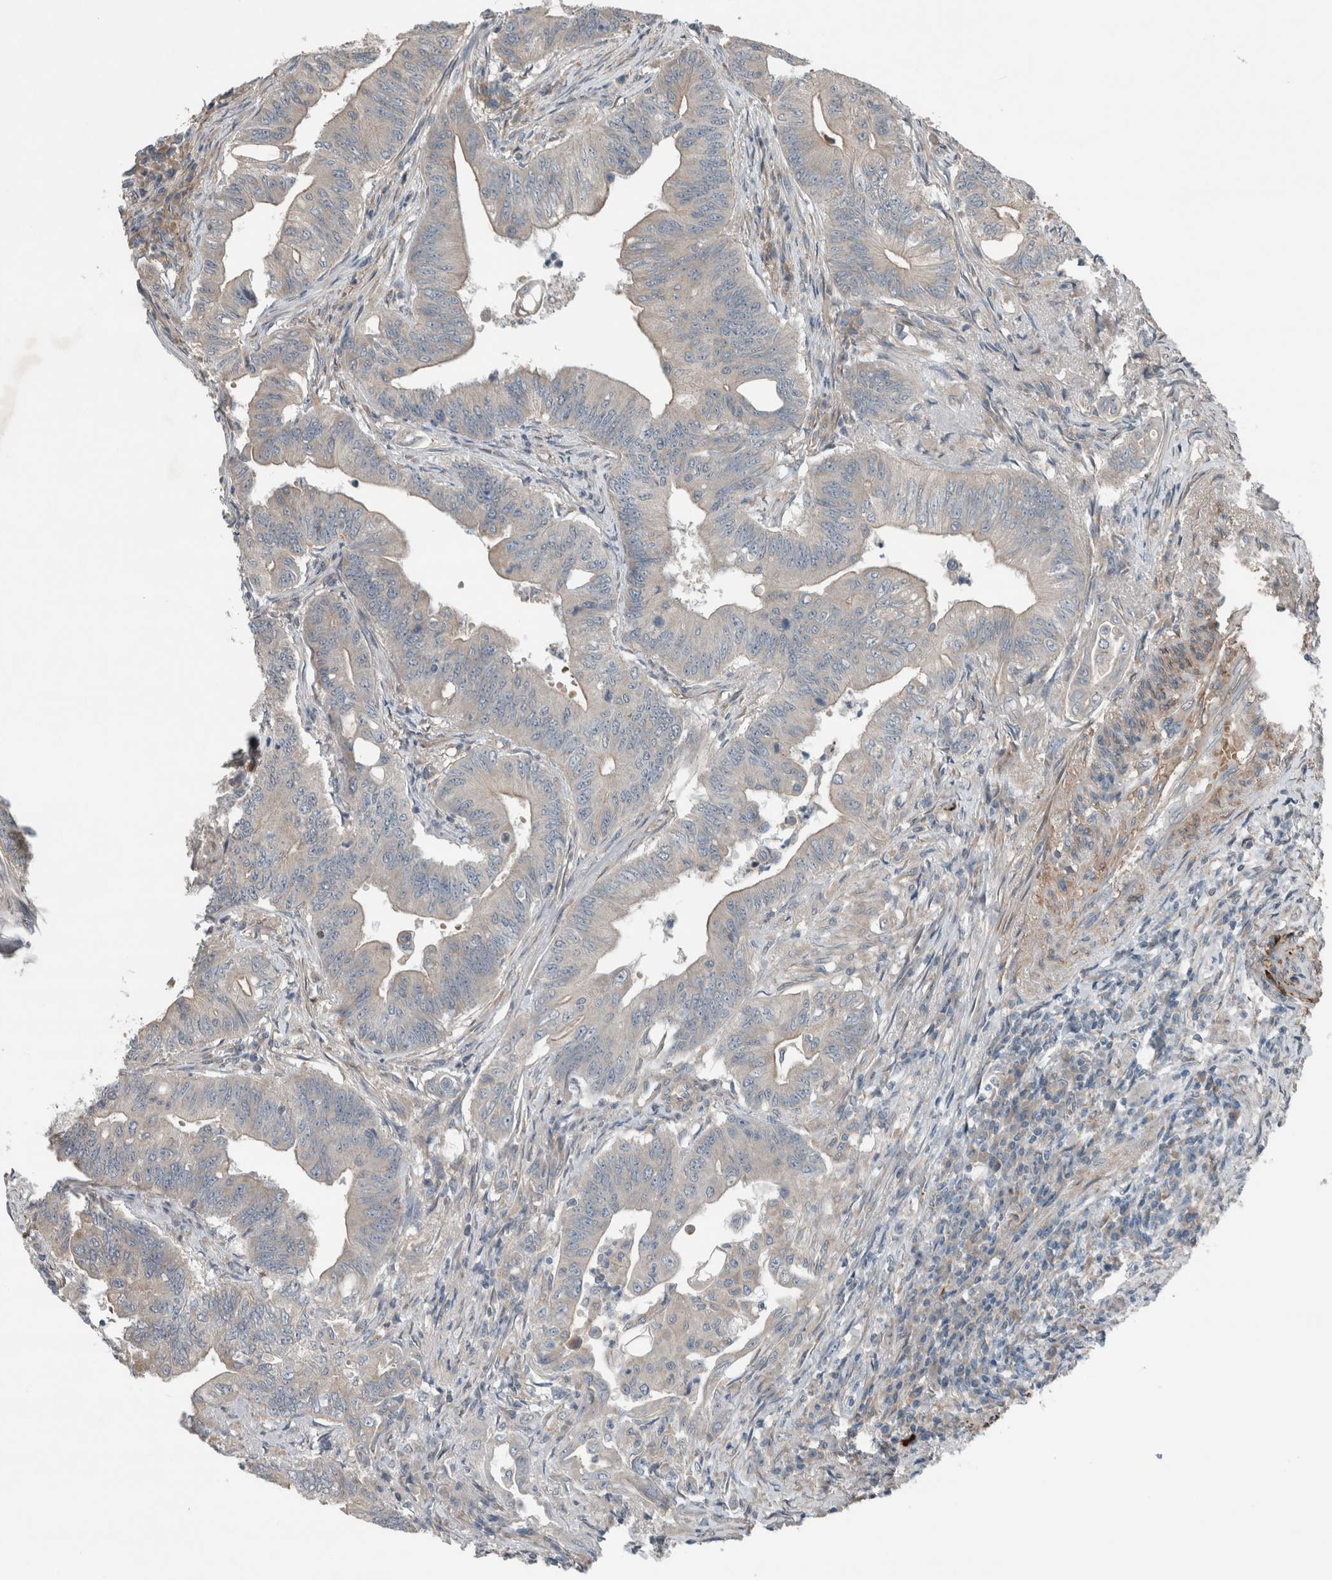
{"staining": {"intensity": "negative", "quantity": "none", "location": "none"}, "tissue": "colorectal cancer", "cell_type": "Tumor cells", "image_type": "cancer", "snomed": [{"axis": "morphology", "description": "Adenoma, NOS"}, {"axis": "morphology", "description": "Adenocarcinoma, NOS"}, {"axis": "topography", "description": "Colon"}], "caption": "Colorectal cancer was stained to show a protein in brown. There is no significant positivity in tumor cells.", "gene": "JADE2", "patient": {"sex": "male", "age": 79}}